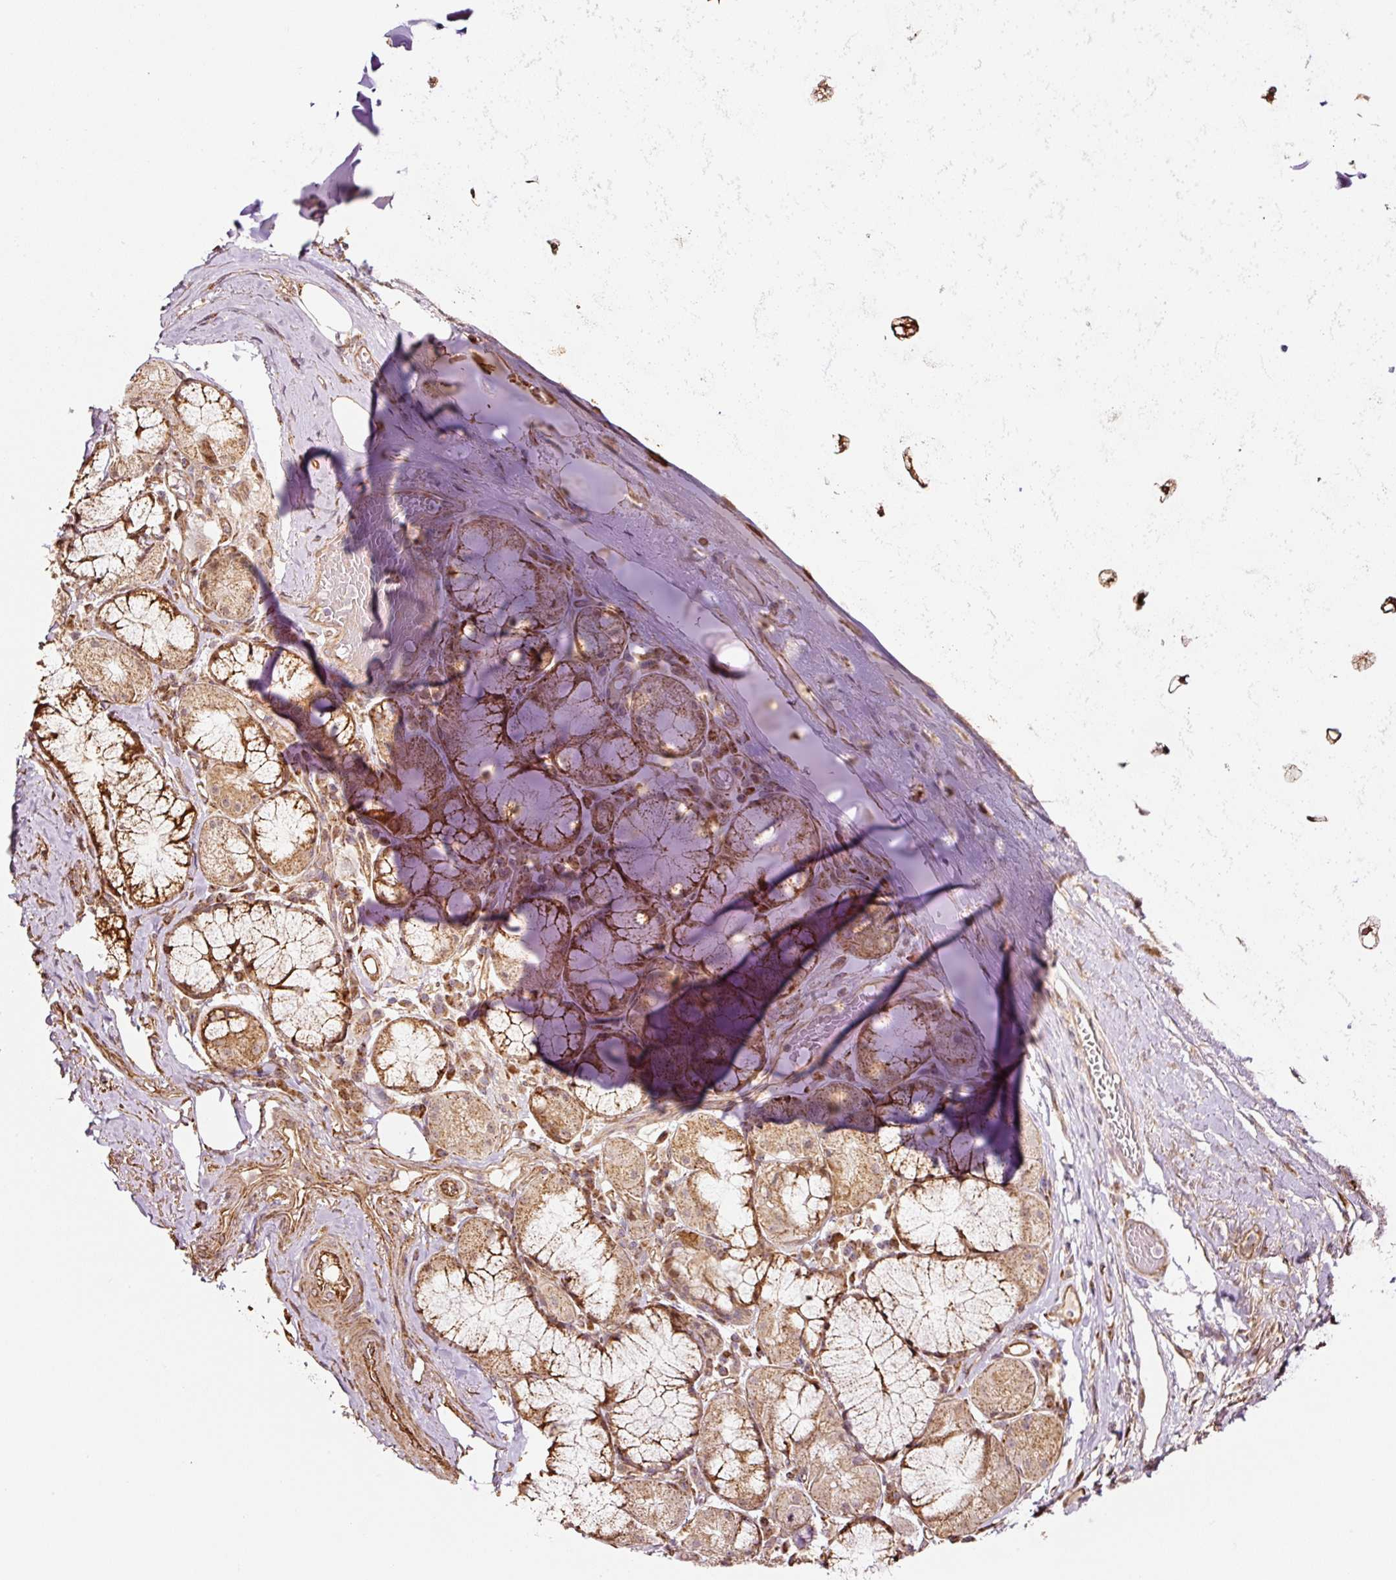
{"staining": {"intensity": "negative", "quantity": "none", "location": "none"}, "tissue": "adipose tissue", "cell_type": "Adipocytes", "image_type": "normal", "snomed": [{"axis": "morphology", "description": "Normal tissue, NOS"}, {"axis": "topography", "description": "Cartilage tissue"}, {"axis": "topography", "description": "Bronchus"}], "caption": "IHC photomicrograph of benign adipose tissue: adipose tissue stained with DAB (3,3'-diaminobenzidine) exhibits no significant protein expression in adipocytes. (Brightfield microscopy of DAB (3,3'-diaminobenzidine) immunohistochemistry at high magnification).", "gene": "ETF1", "patient": {"sex": "male", "age": 56}}